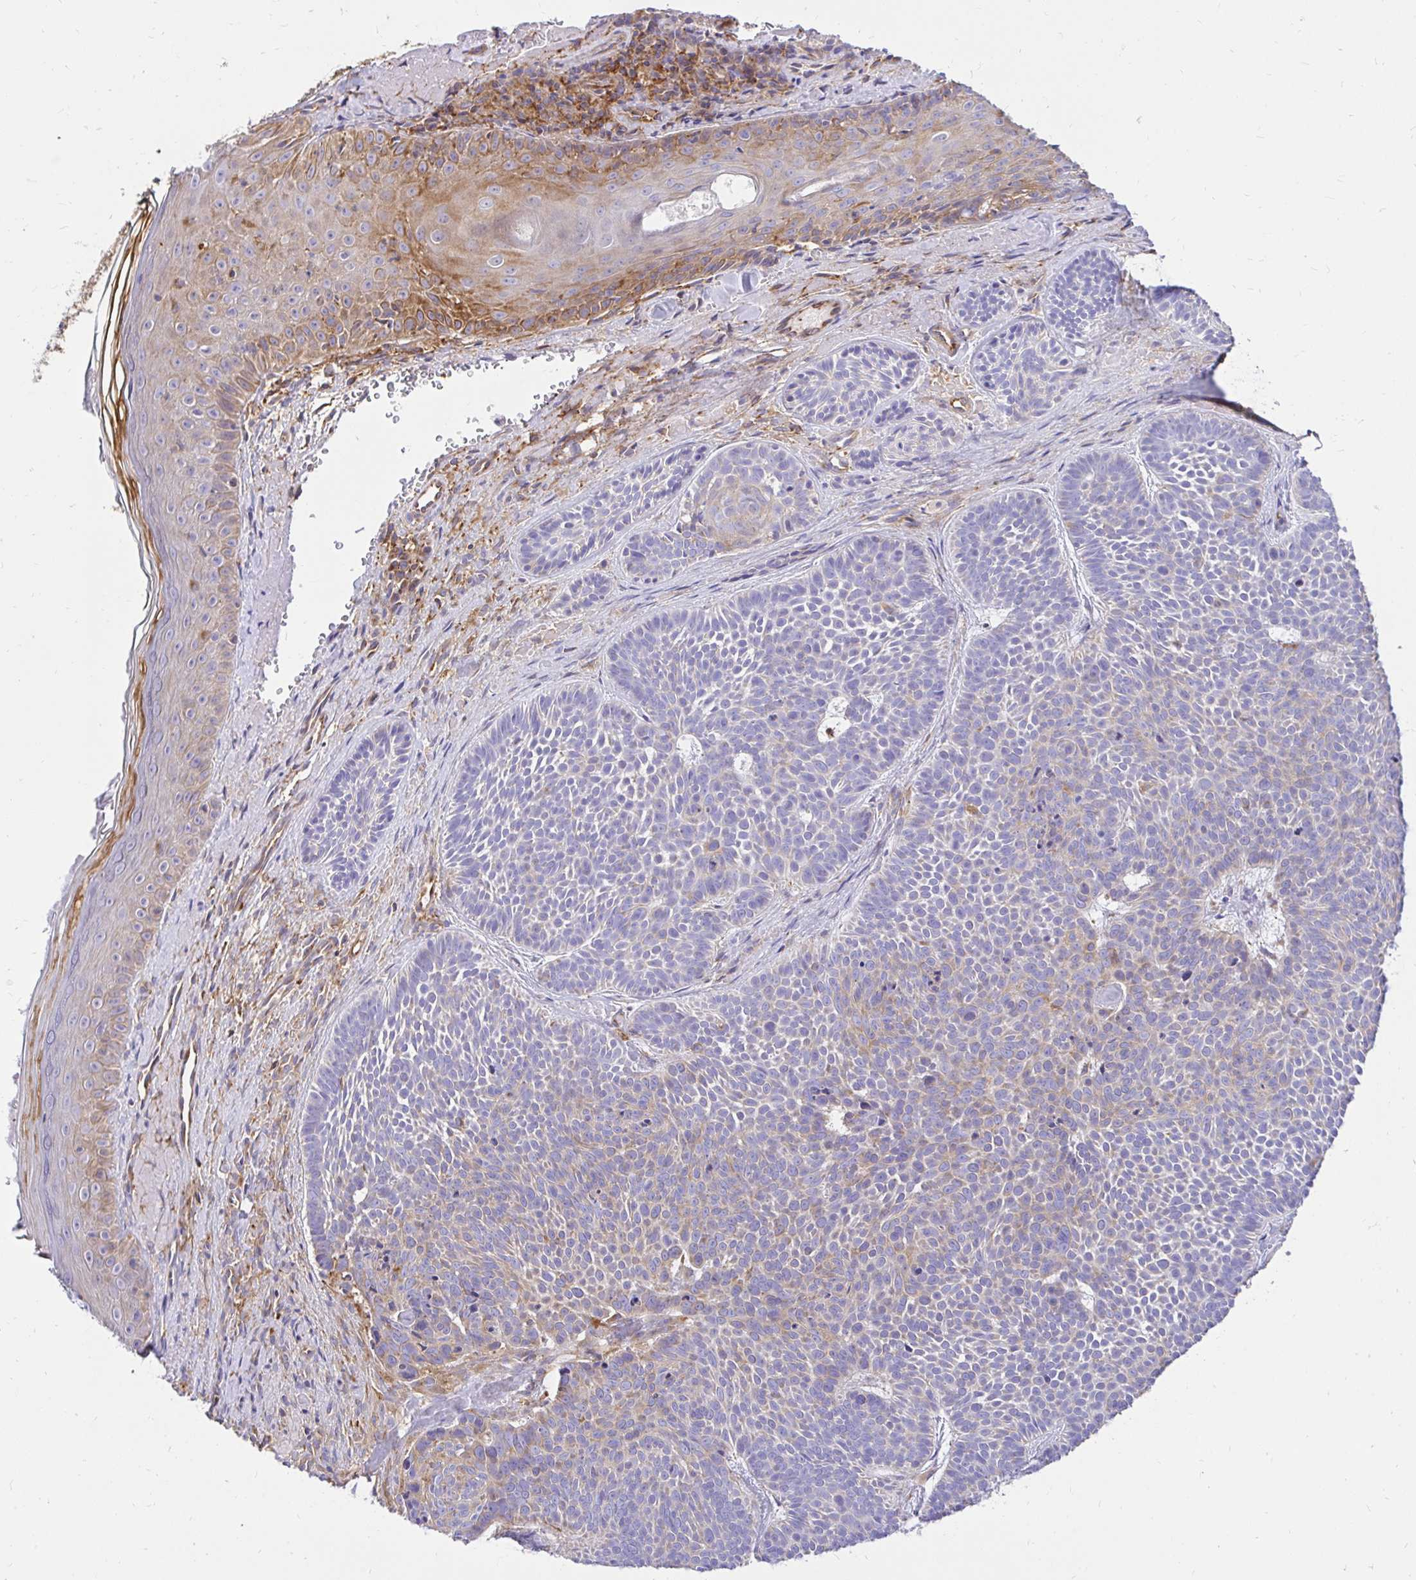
{"staining": {"intensity": "weak", "quantity": "<25%", "location": "cytoplasmic/membranous"}, "tissue": "skin cancer", "cell_type": "Tumor cells", "image_type": "cancer", "snomed": [{"axis": "morphology", "description": "Basal cell carcinoma"}, {"axis": "topography", "description": "Skin"}], "caption": "Protein analysis of skin basal cell carcinoma demonstrates no significant expression in tumor cells.", "gene": "ABCB10", "patient": {"sex": "male", "age": 81}}